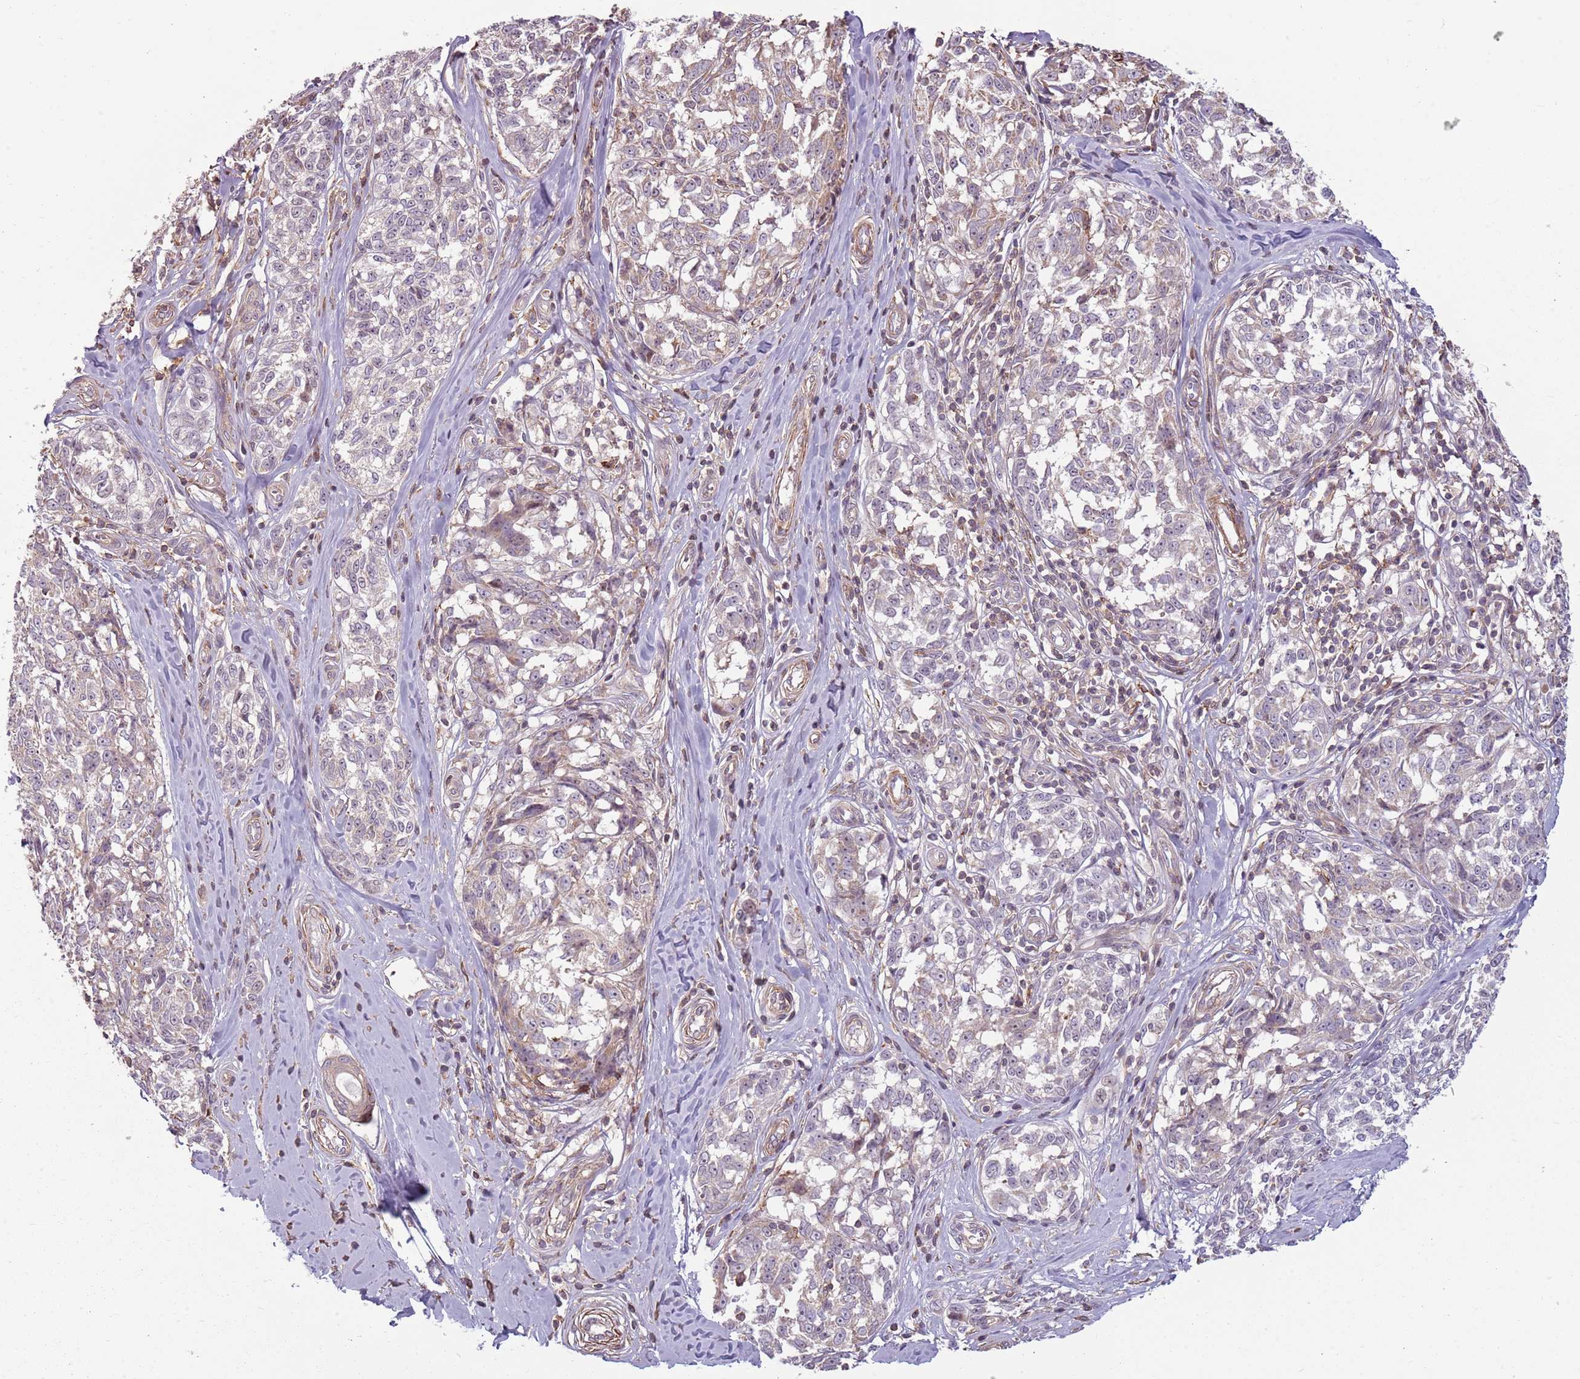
{"staining": {"intensity": "weak", "quantity": "<25%", "location": "cytoplasmic/membranous"}, "tissue": "melanoma", "cell_type": "Tumor cells", "image_type": "cancer", "snomed": [{"axis": "morphology", "description": "Normal tissue, NOS"}, {"axis": "morphology", "description": "Malignant melanoma, NOS"}, {"axis": "topography", "description": "Skin"}], "caption": "The IHC image has no significant staining in tumor cells of melanoma tissue. Nuclei are stained in blue.", "gene": "RPL21", "patient": {"sex": "female", "age": 64}}